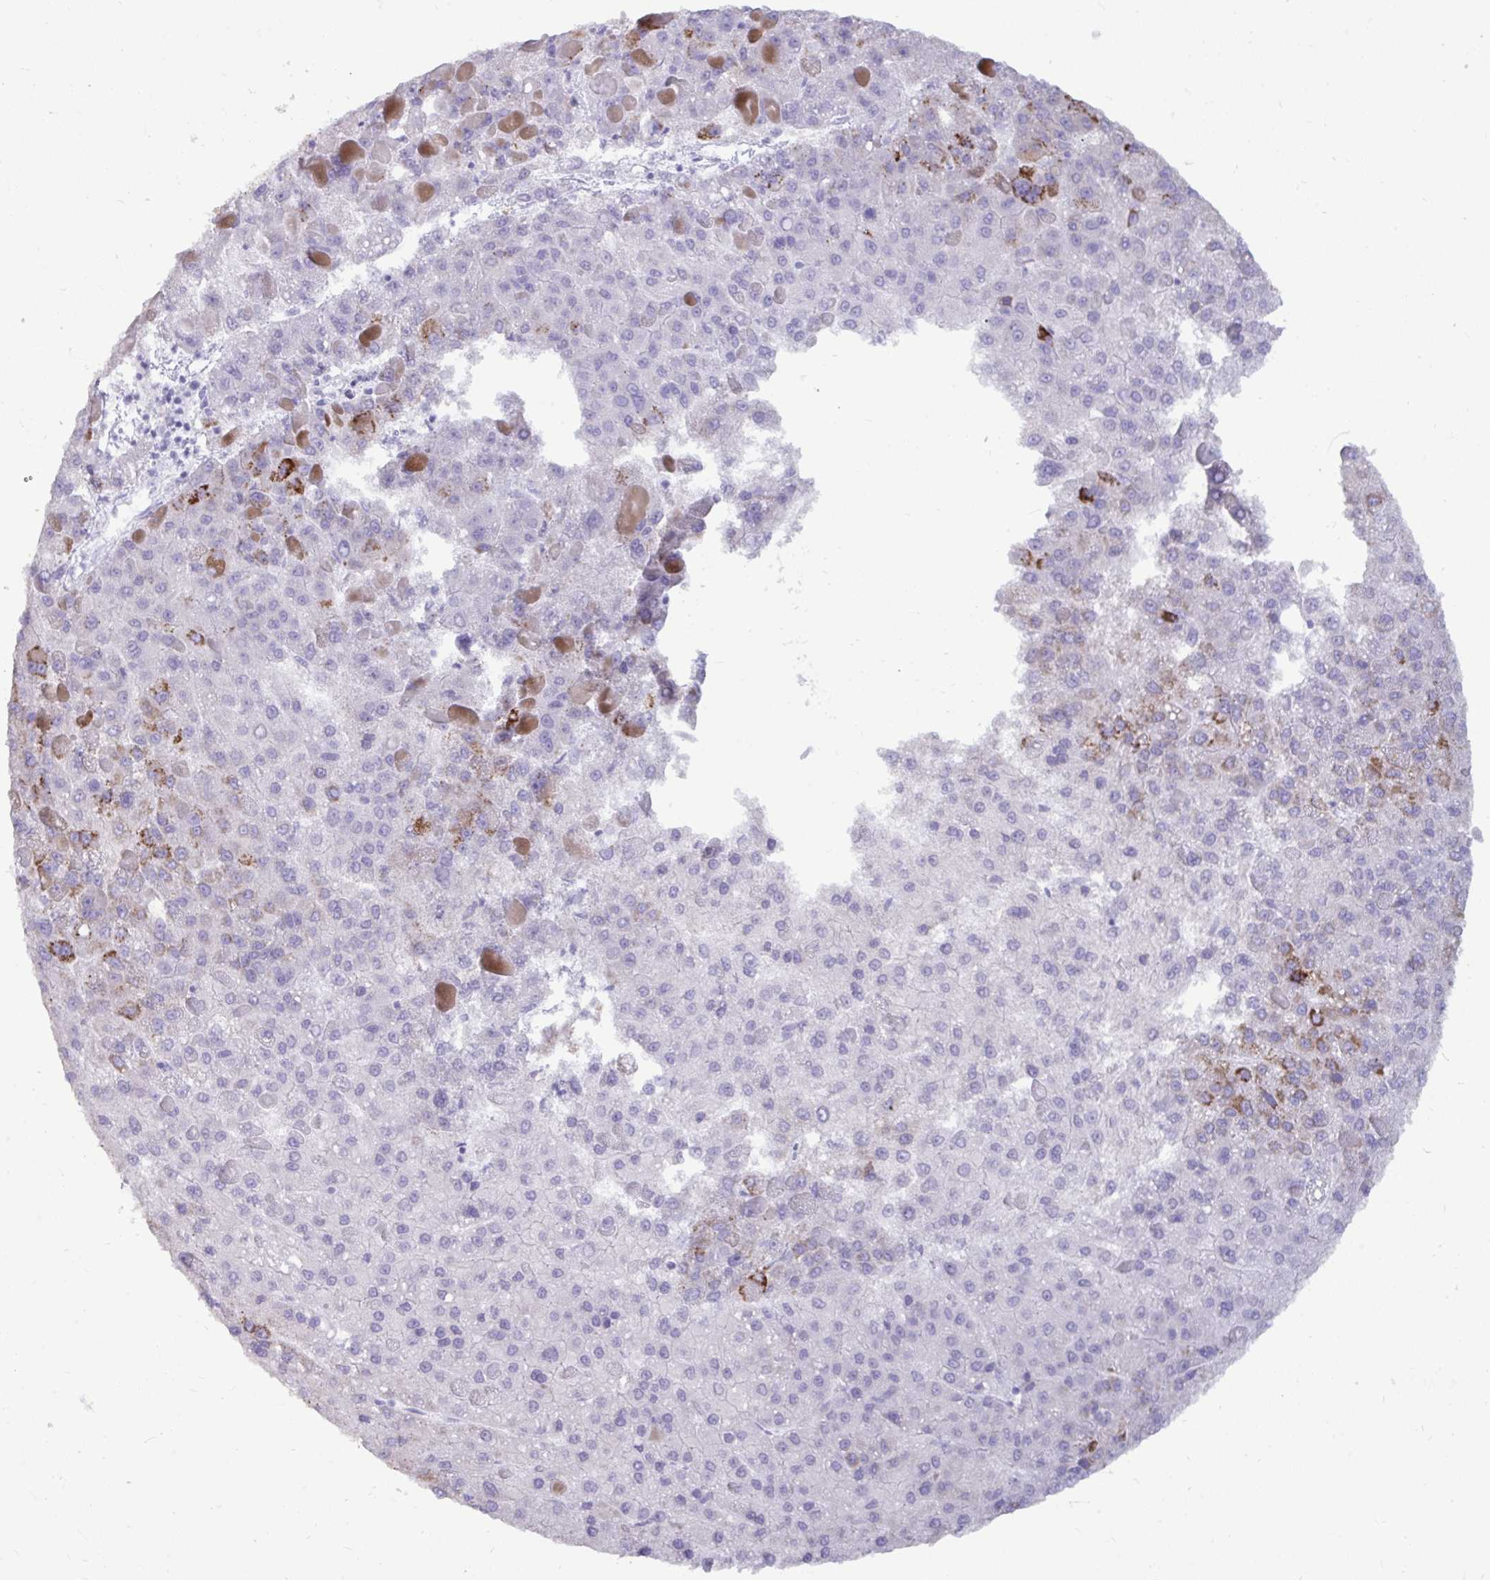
{"staining": {"intensity": "strong", "quantity": "<25%", "location": "cytoplasmic/membranous"}, "tissue": "liver cancer", "cell_type": "Tumor cells", "image_type": "cancer", "snomed": [{"axis": "morphology", "description": "Carcinoma, Hepatocellular, NOS"}, {"axis": "topography", "description": "Liver"}], "caption": "Protein staining by immunohistochemistry reveals strong cytoplasmic/membranous staining in approximately <25% of tumor cells in liver hepatocellular carcinoma. The protein of interest is stained brown, and the nuclei are stained in blue (DAB IHC with brightfield microscopy, high magnification).", "gene": "ANKRD60", "patient": {"sex": "female", "age": 82}}